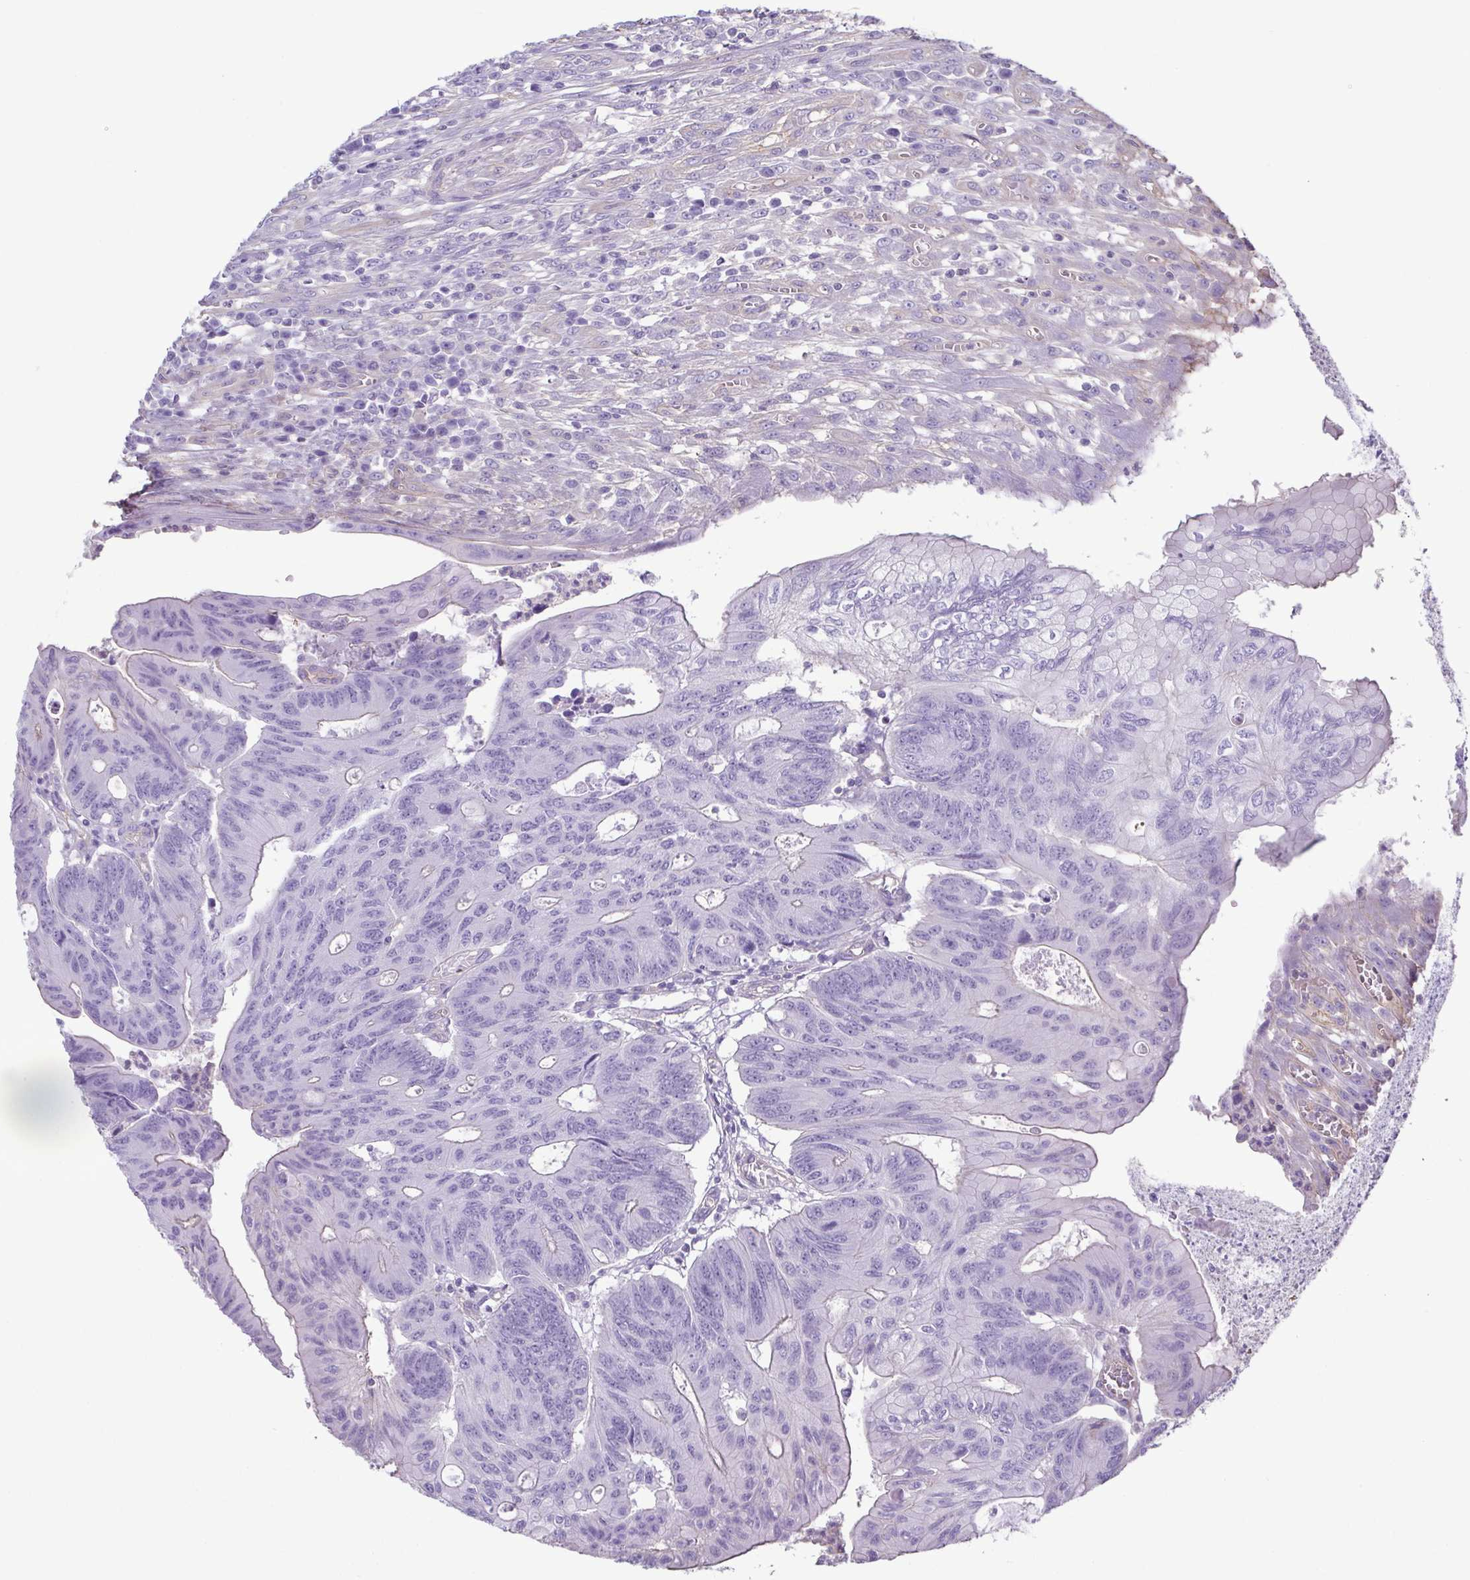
{"staining": {"intensity": "negative", "quantity": "none", "location": "none"}, "tissue": "colorectal cancer", "cell_type": "Tumor cells", "image_type": "cancer", "snomed": [{"axis": "morphology", "description": "Adenocarcinoma, NOS"}, {"axis": "topography", "description": "Colon"}], "caption": "IHC micrograph of human adenocarcinoma (colorectal) stained for a protein (brown), which displays no staining in tumor cells. (Stains: DAB immunohistochemistry with hematoxylin counter stain, Microscopy: brightfield microscopy at high magnification).", "gene": "MYL6", "patient": {"sex": "male", "age": 65}}